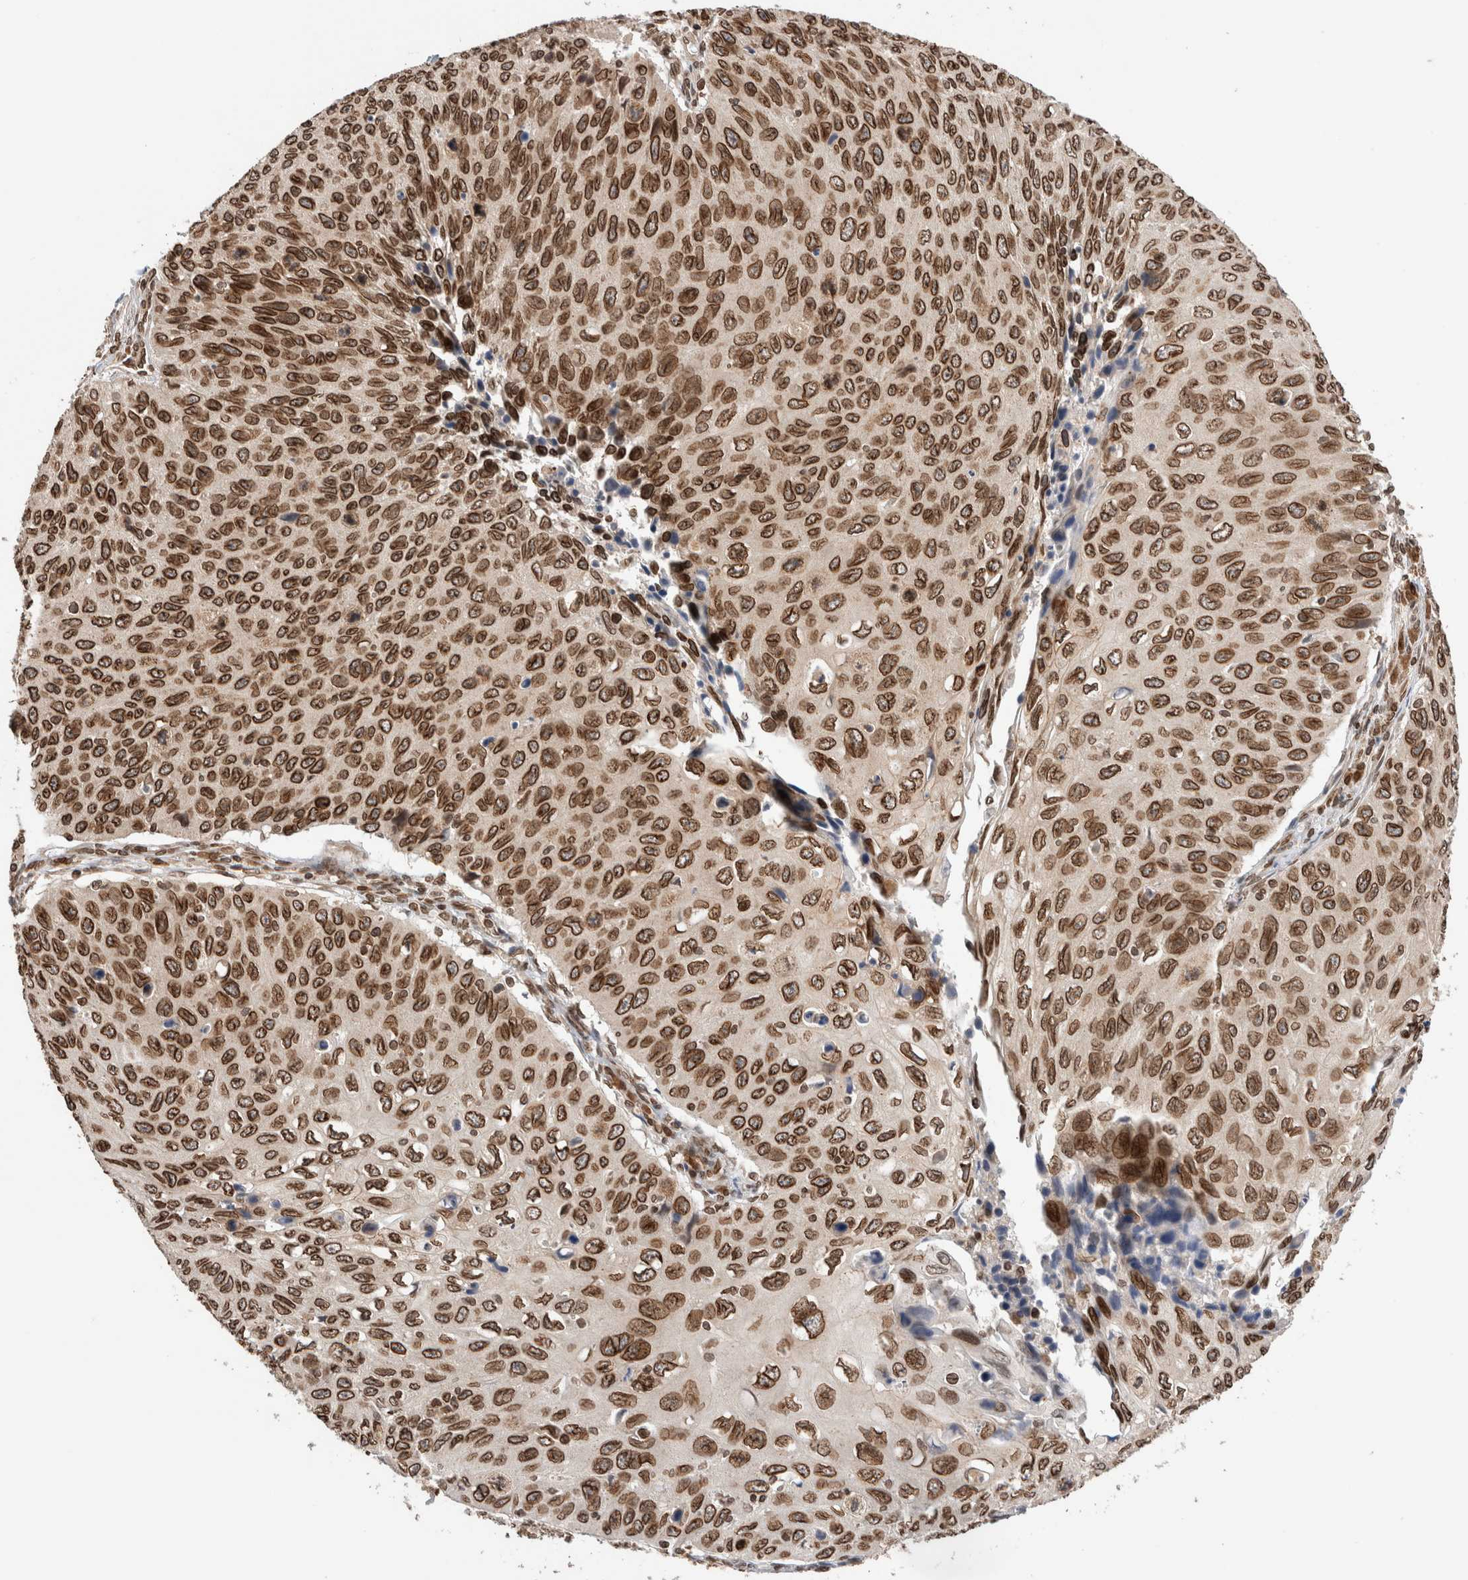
{"staining": {"intensity": "strong", "quantity": ">75%", "location": "cytoplasmic/membranous,nuclear"}, "tissue": "cervical cancer", "cell_type": "Tumor cells", "image_type": "cancer", "snomed": [{"axis": "morphology", "description": "Squamous cell carcinoma, NOS"}, {"axis": "topography", "description": "Cervix"}], "caption": "DAB immunohistochemical staining of human squamous cell carcinoma (cervical) displays strong cytoplasmic/membranous and nuclear protein expression in about >75% of tumor cells.", "gene": "TPR", "patient": {"sex": "female", "age": 53}}